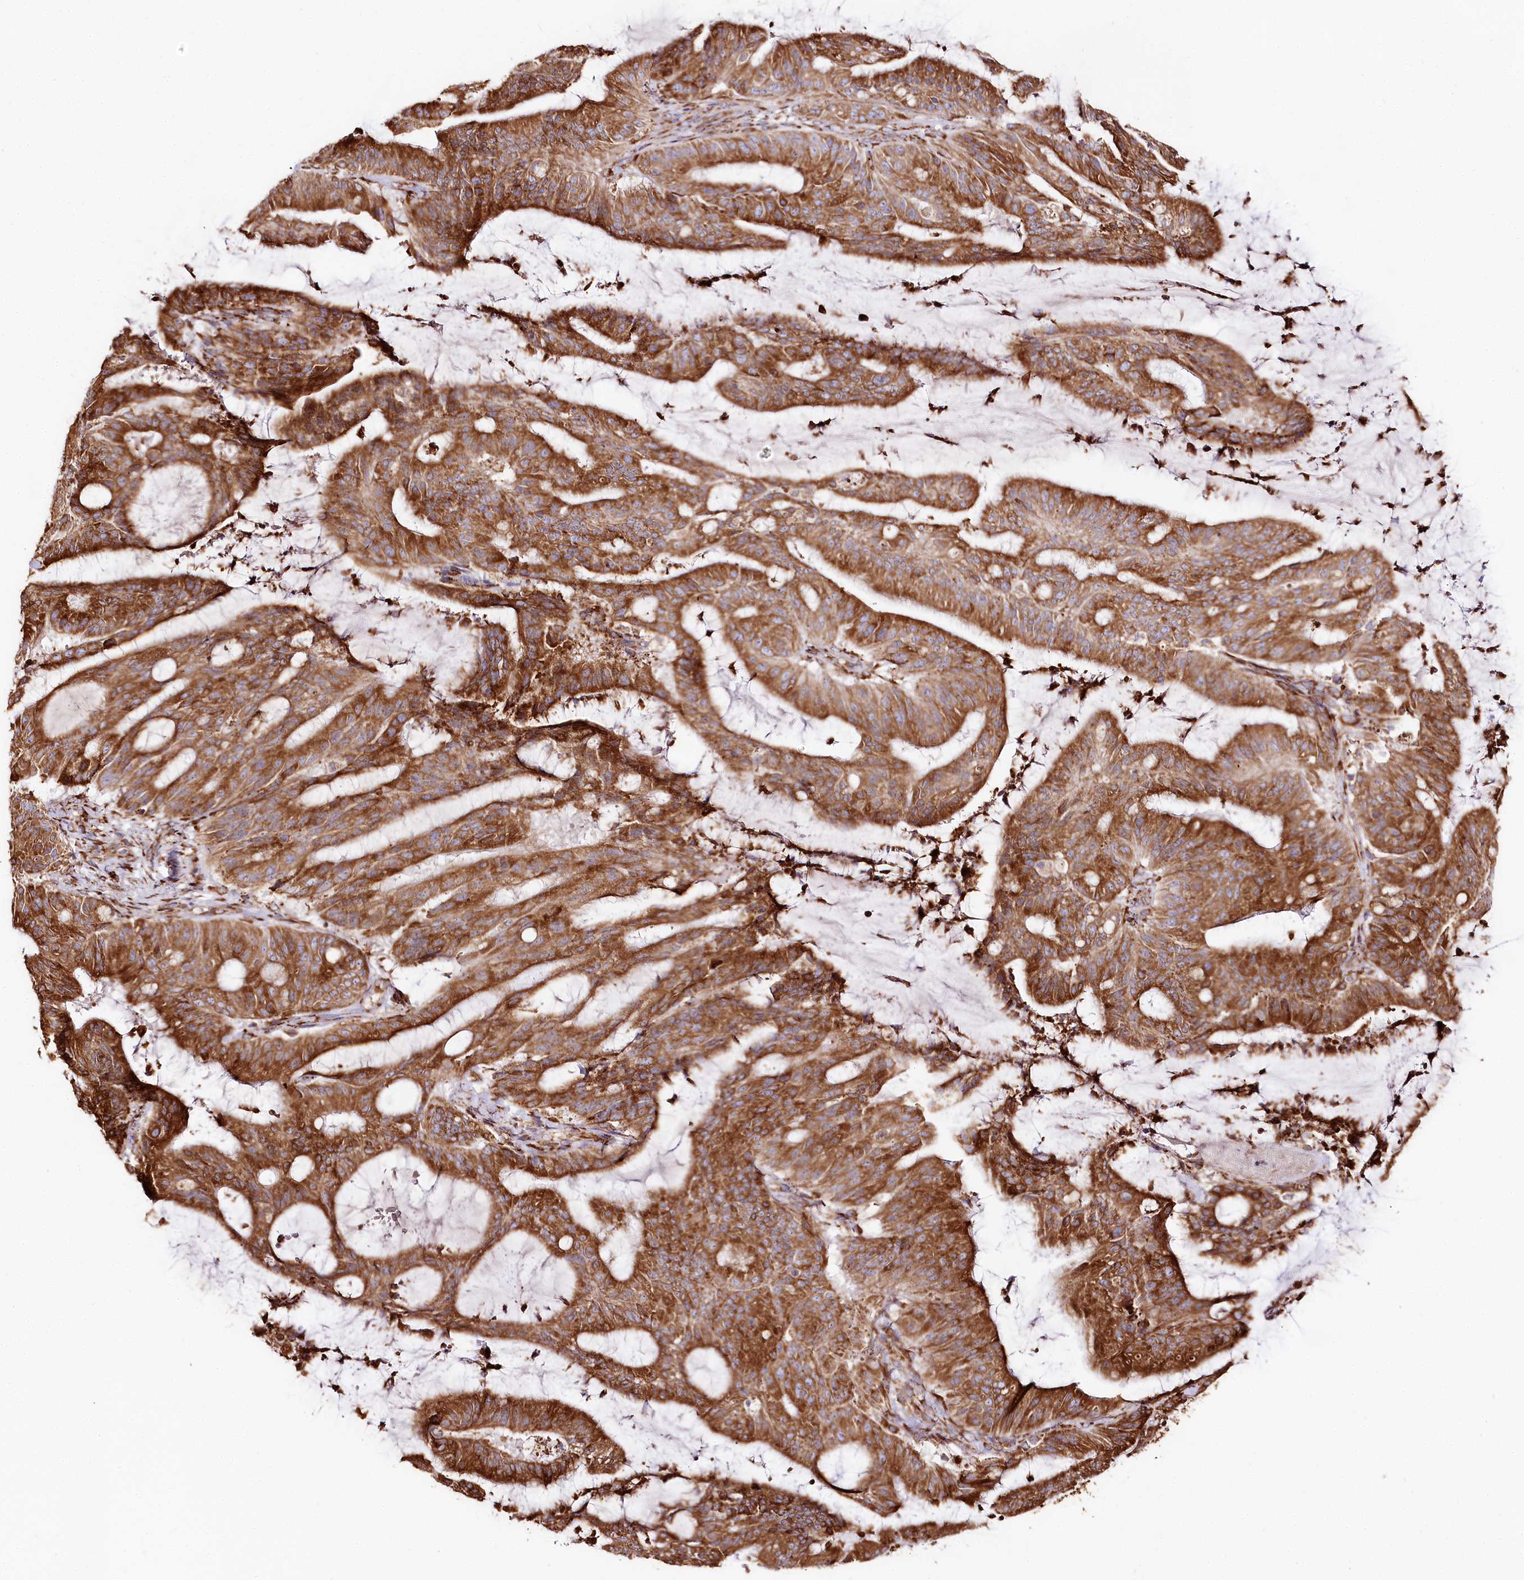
{"staining": {"intensity": "strong", "quantity": ">75%", "location": "cytoplasmic/membranous"}, "tissue": "liver cancer", "cell_type": "Tumor cells", "image_type": "cancer", "snomed": [{"axis": "morphology", "description": "Normal tissue, NOS"}, {"axis": "morphology", "description": "Cholangiocarcinoma"}, {"axis": "topography", "description": "Liver"}, {"axis": "topography", "description": "Peripheral nerve tissue"}], "caption": "IHC of human liver cancer (cholangiocarcinoma) shows high levels of strong cytoplasmic/membranous positivity in approximately >75% of tumor cells. Using DAB (brown) and hematoxylin (blue) stains, captured at high magnification using brightfield microscopy.", "gene": "CNPY2", "patient": {"sex": "female", "age": 73}}